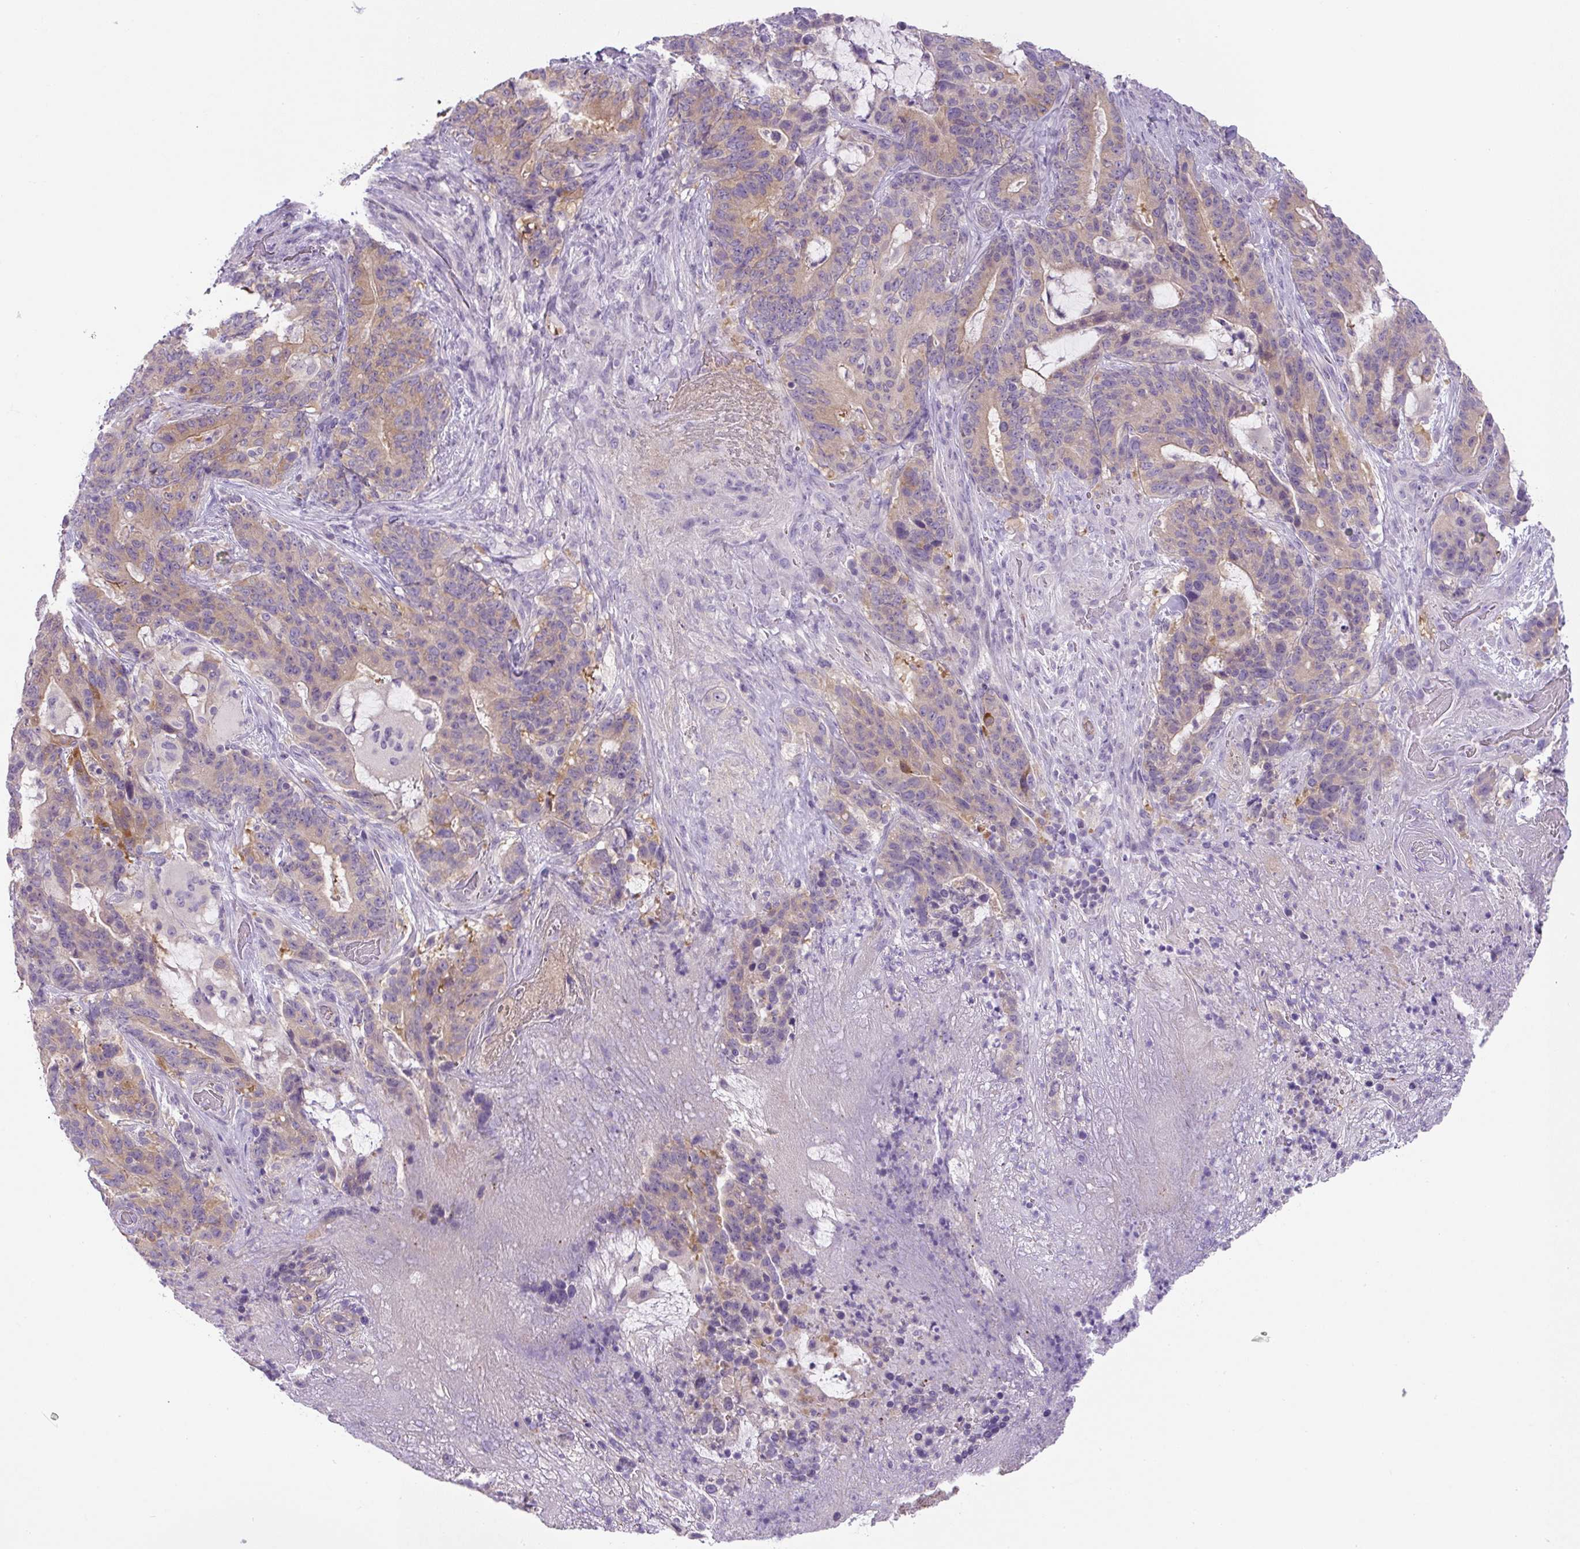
{"staining": {"intensity": "weak", "quantity": "<25%", "location": "cytoplasmic/membranous"}, "tissue": "stomach cancer", "cell_type": "Tumor cells", "image_type": "cancer", "snomed": [{"axis": "morphology", "description": "Normal tissue, NOS"}, {"axis": "morphology", "description": "Adenocarcinoma, NOS"}, {"axis": "topography", "description": "Stomach"}], "caption": "The immunohistochemistry image has no significant staining in tumor cells of adenocarcinoma (stomach) tissue. (DAB IHC with hematoxylin counter stain).", "gene": "UBL3", "patient": {"sex": "female", "age": 64}}